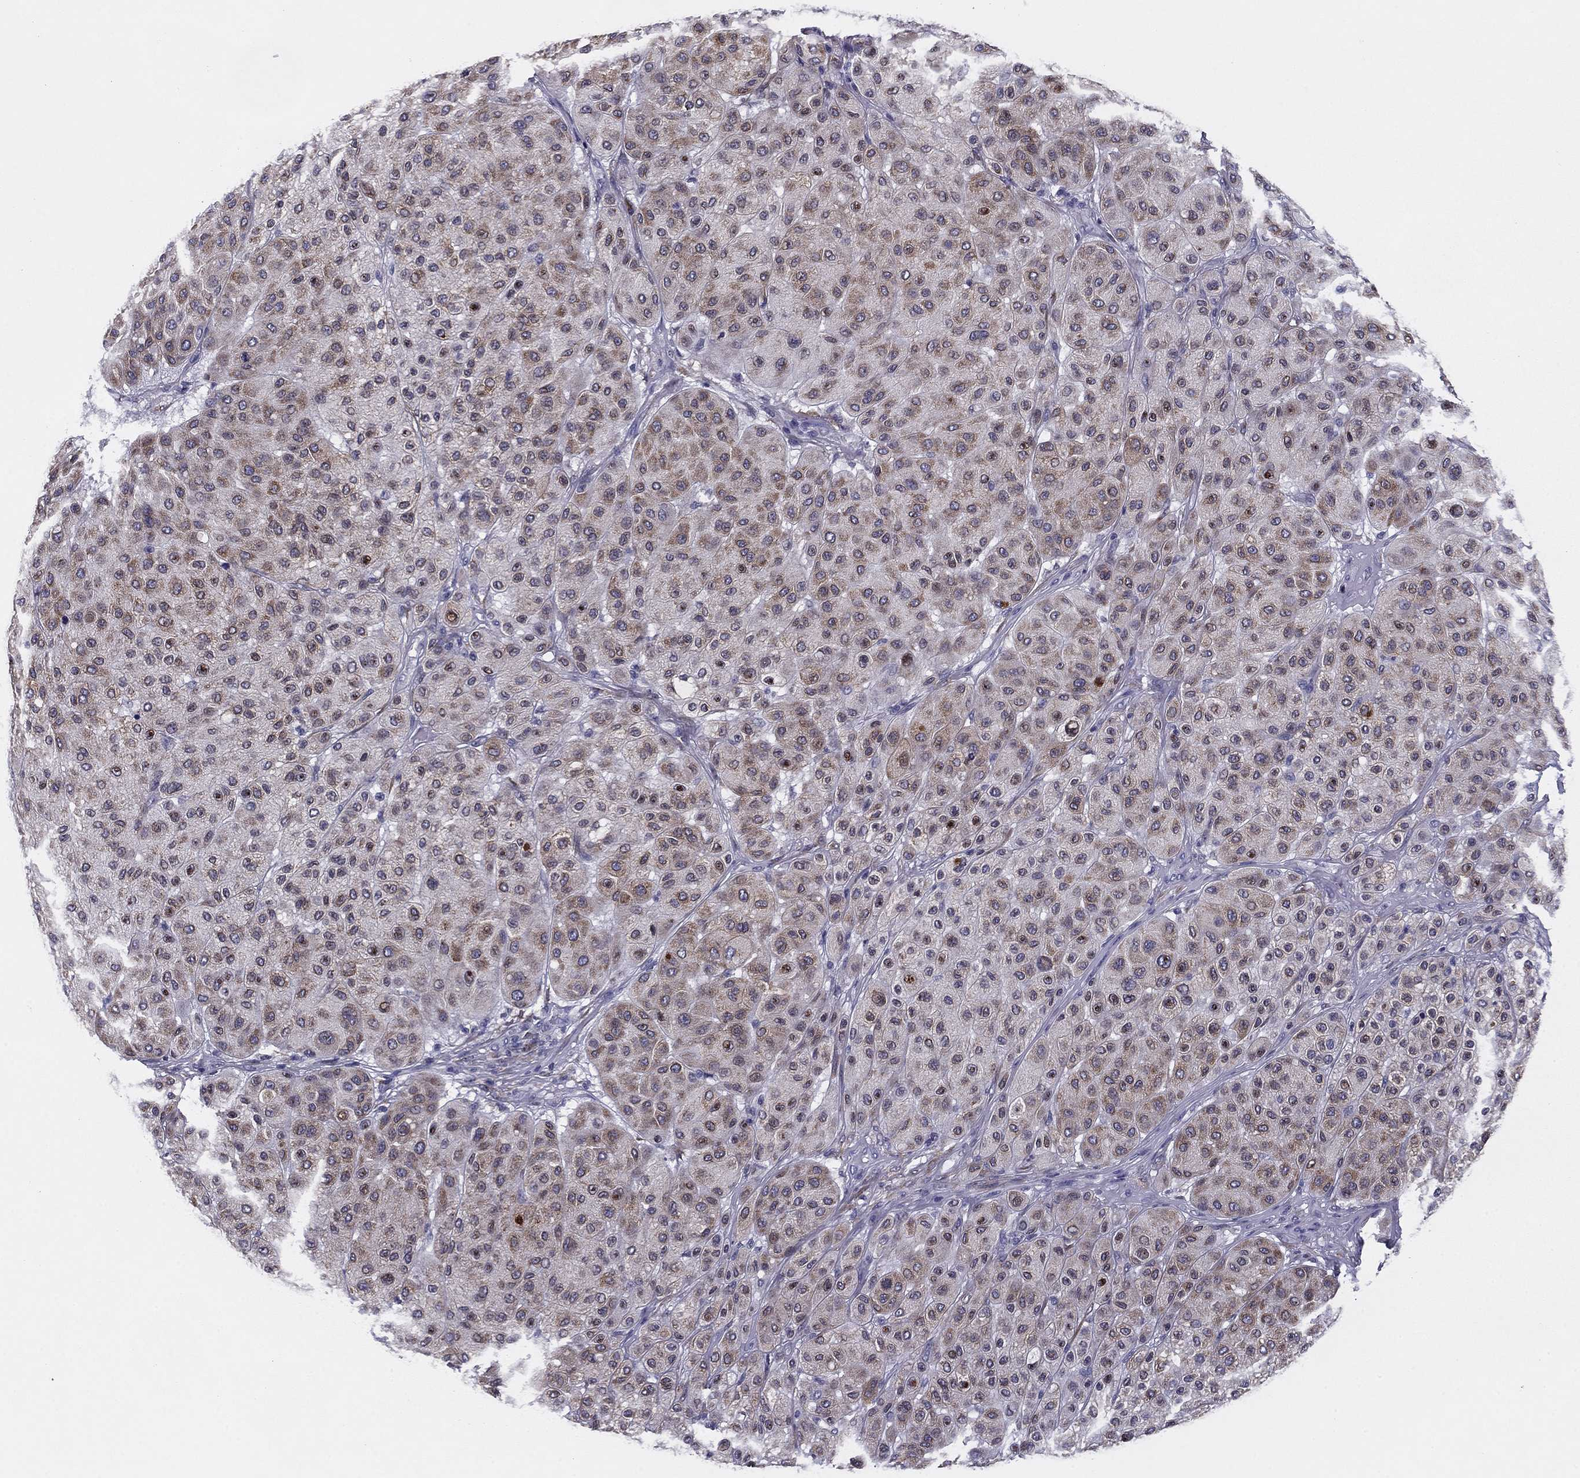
{"staining": {"intensity": "moderate", "quantity": "25%-75%", "location": "cytoplasmic/membranous"}, "tissue": "melanoma", "cell_type": "Tumor cells", "image_type": "cancer", "snomed": [{"axis": "morphology", "description": "Malignant melanoma, Metastatic site"}, {"axis": "topography", "description": "Smooth muscle"}], "caption": "Brown immunohistochemical staining in human malignant melanoma (metastatic site) displays moderate cytoplasmic/membranous positivity in approximately 25%-75% of tumor cells.", "gene": "TMED3", "patient": {"sex": "male", "age": 41}}